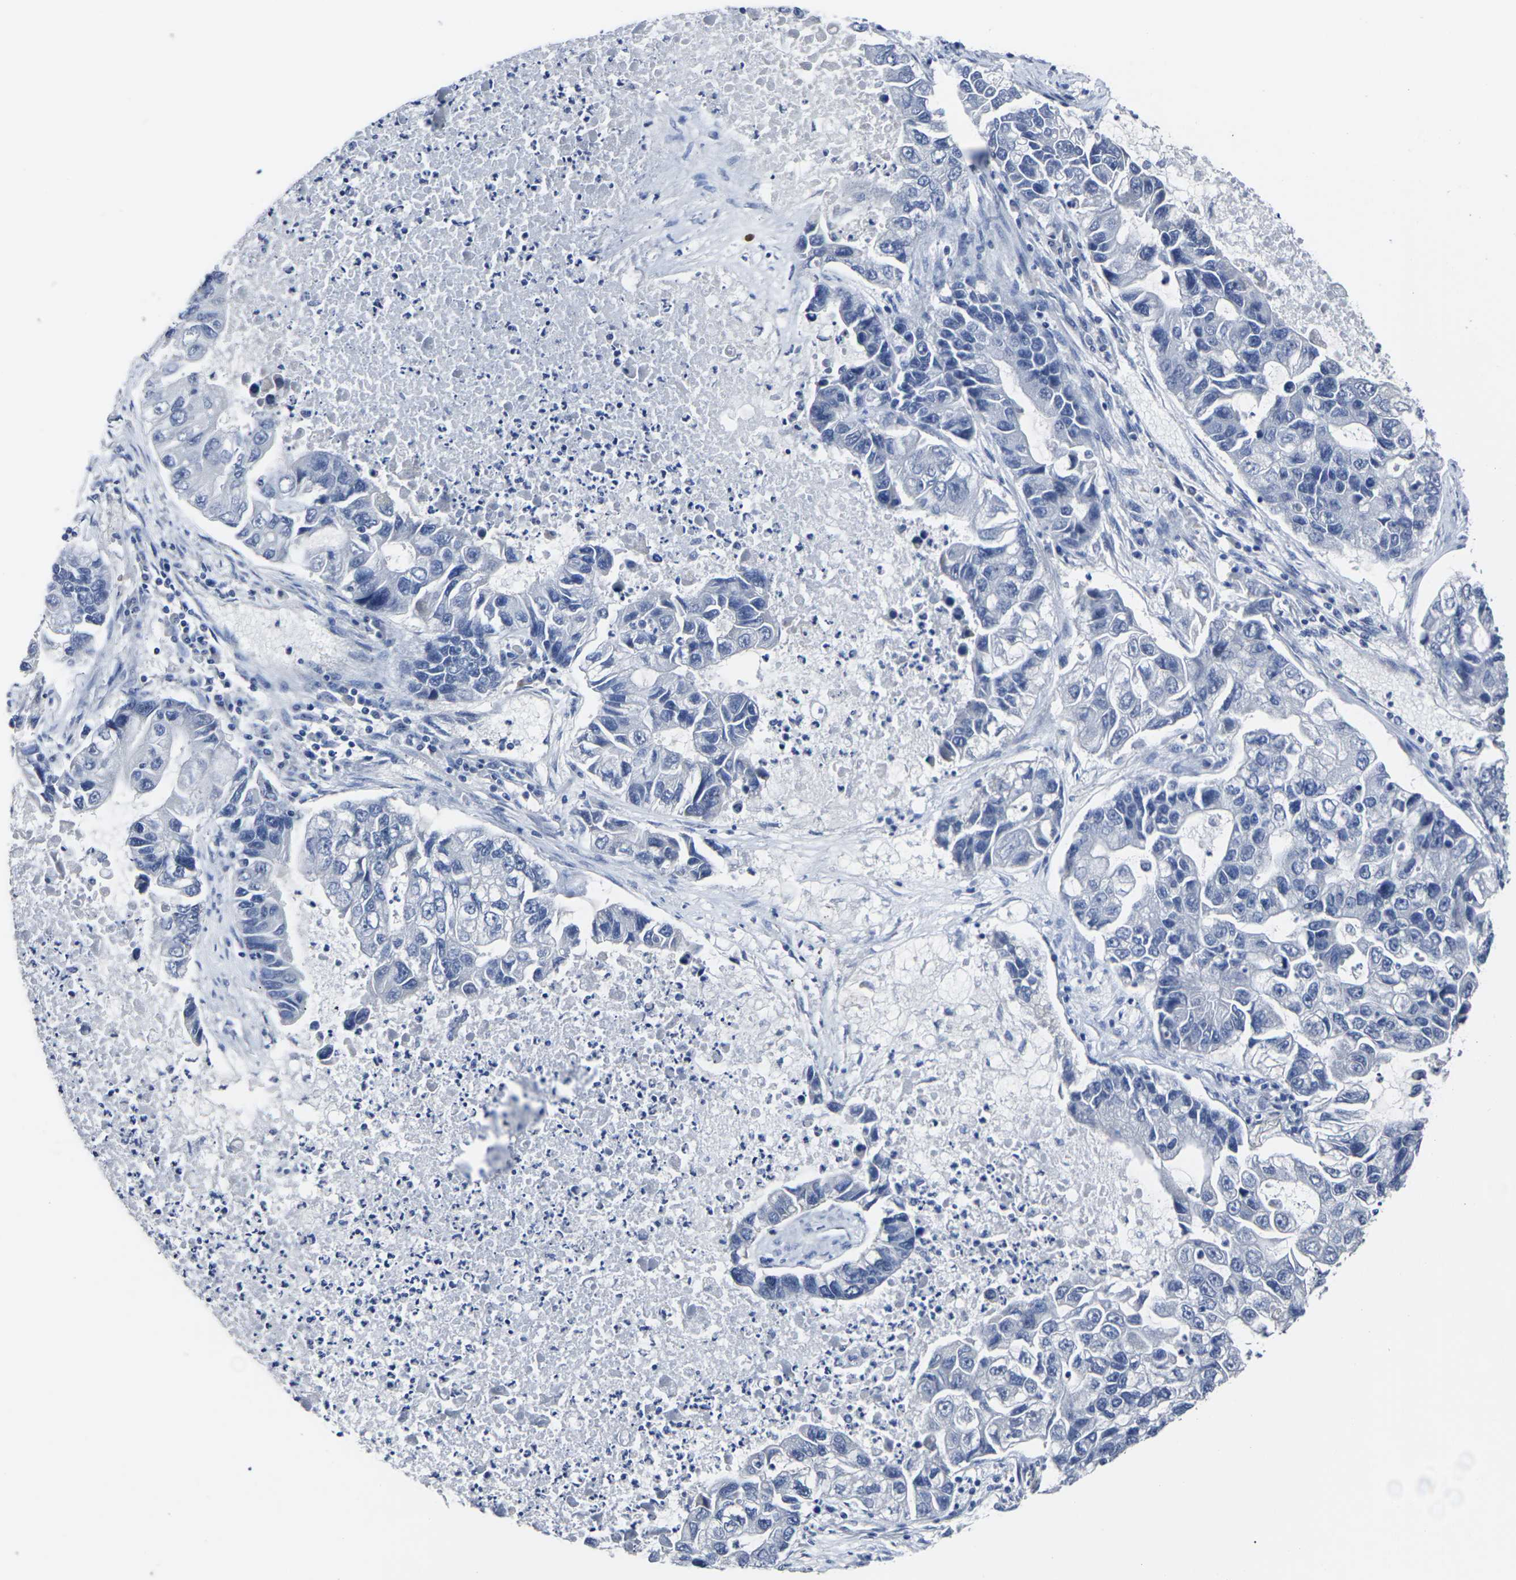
{"staining": {"intensity": "negative", "quantity": "none", "location": "none"}, "tissue": "lung cancer", "cell_type": "Tumor cells", "image_type": "cancer", "snomed": [{"axis": "morphology", "description": "Adenocarcinoma, NOS"}, {"axis": "topography", "description": "Lung"}], "caption": "A high-resolution histopathology image shows IHC staining of lung adenocarcinoma, which shows no significant expression in tumor cells.", "gene": "MSANTD4", "patient": {"sex": "female", "age": 51}}